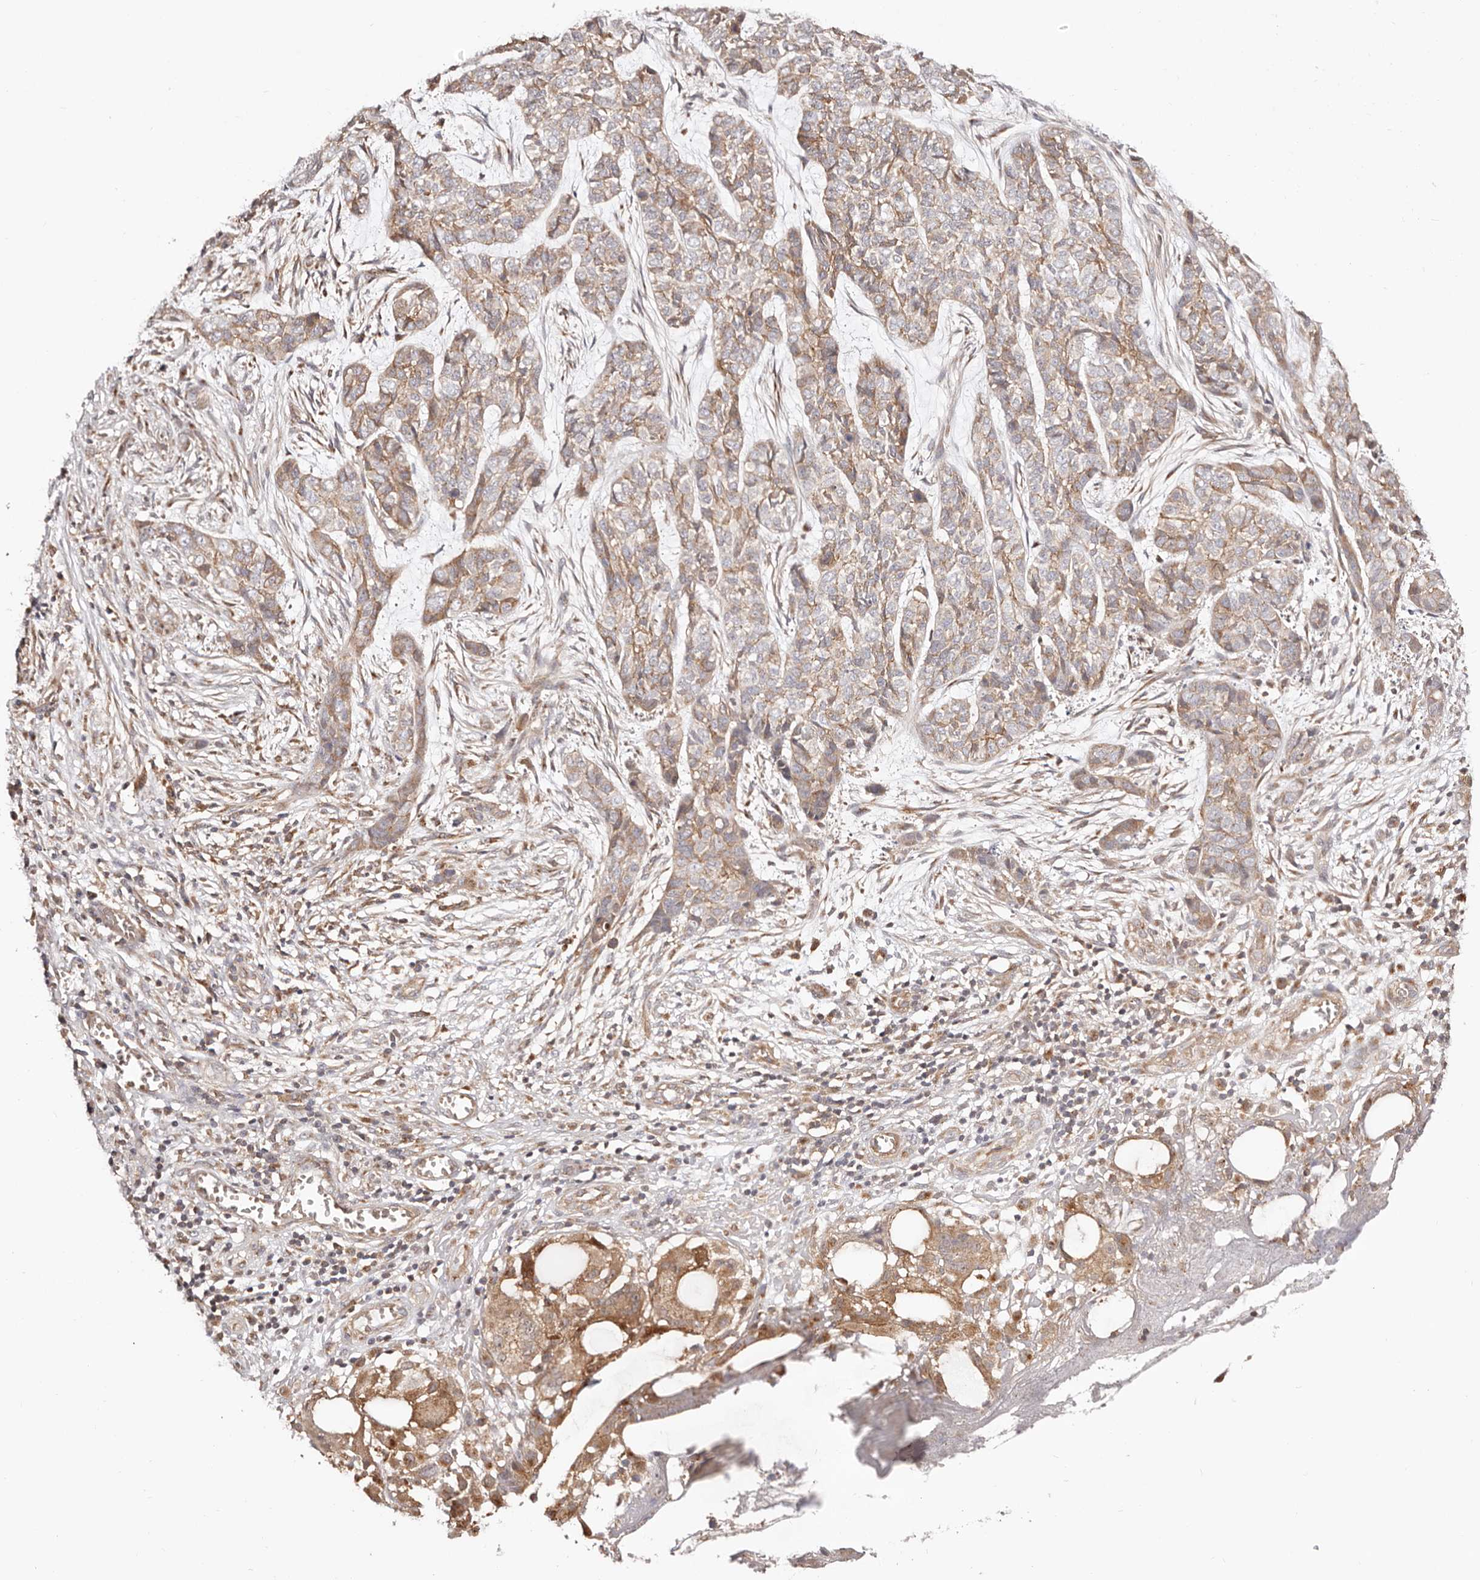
{"staining": {"intensity": "moderate", "quantity": ">75%", "location": "cytoplasmic/membranous"}, "tissue": "skin cancer", "cell_type": "Tumor cells", "image_type": "cancer", "snomed": [{"axis": "morphology", "description": "Basal cell carcinoma"}, {"axis": "topography", "description": "Skin"}], "caption": "IHC (DAB (3,3'-diaminobenzidine)) staining of human skin basal cell carcinoma demonstrates moderate cytoplasmic/membranous protein expression in about >75% of tumor cells. The staining is performed using DAB brown chromogen to label protein expression. The nuclei are counter-stained blue using hematoxylin.", "gene": "MAPK1", "patient": {"sex": "female", "age": 64}}